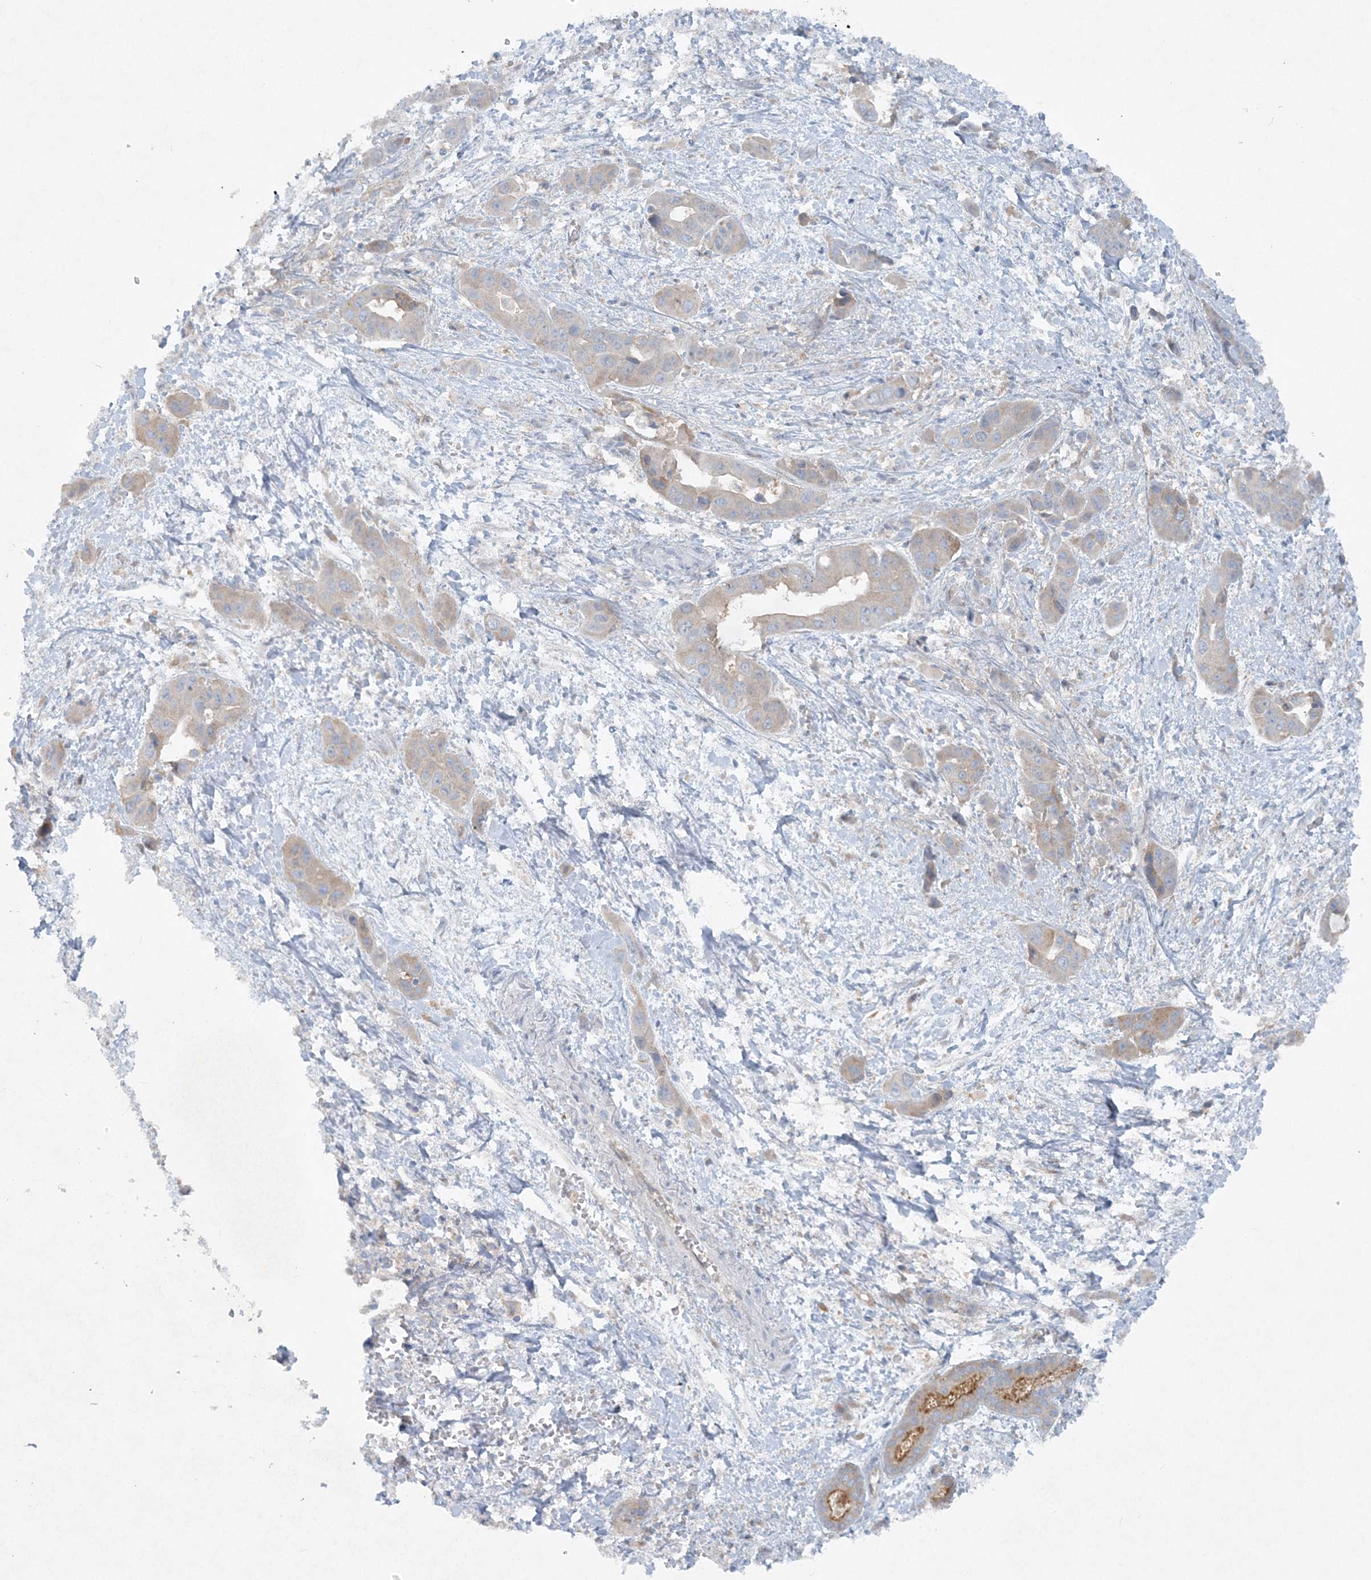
{"staining": {"intensity": "weak", "quantity": "25%-75%", "location": "cytoplasmic/membranous"}, "tissue": "liver cancer", "cell_type": "Tumor cells", "image_type": "cancer", "snomed": [{"axis": "morphology", "description": "Cholangiocarcinoma"}, {"axis": "topography", "description": "Liver"}], "caption": "Weak cytoplasmic/membranous positivity for a protein is appreciated in approximately 25%-75% of tumor cells of liver cholangiocarcinoma using immunohistochemistry.", "gene": "ATP11A", "patient": {"sex": "female", "age": 52}}